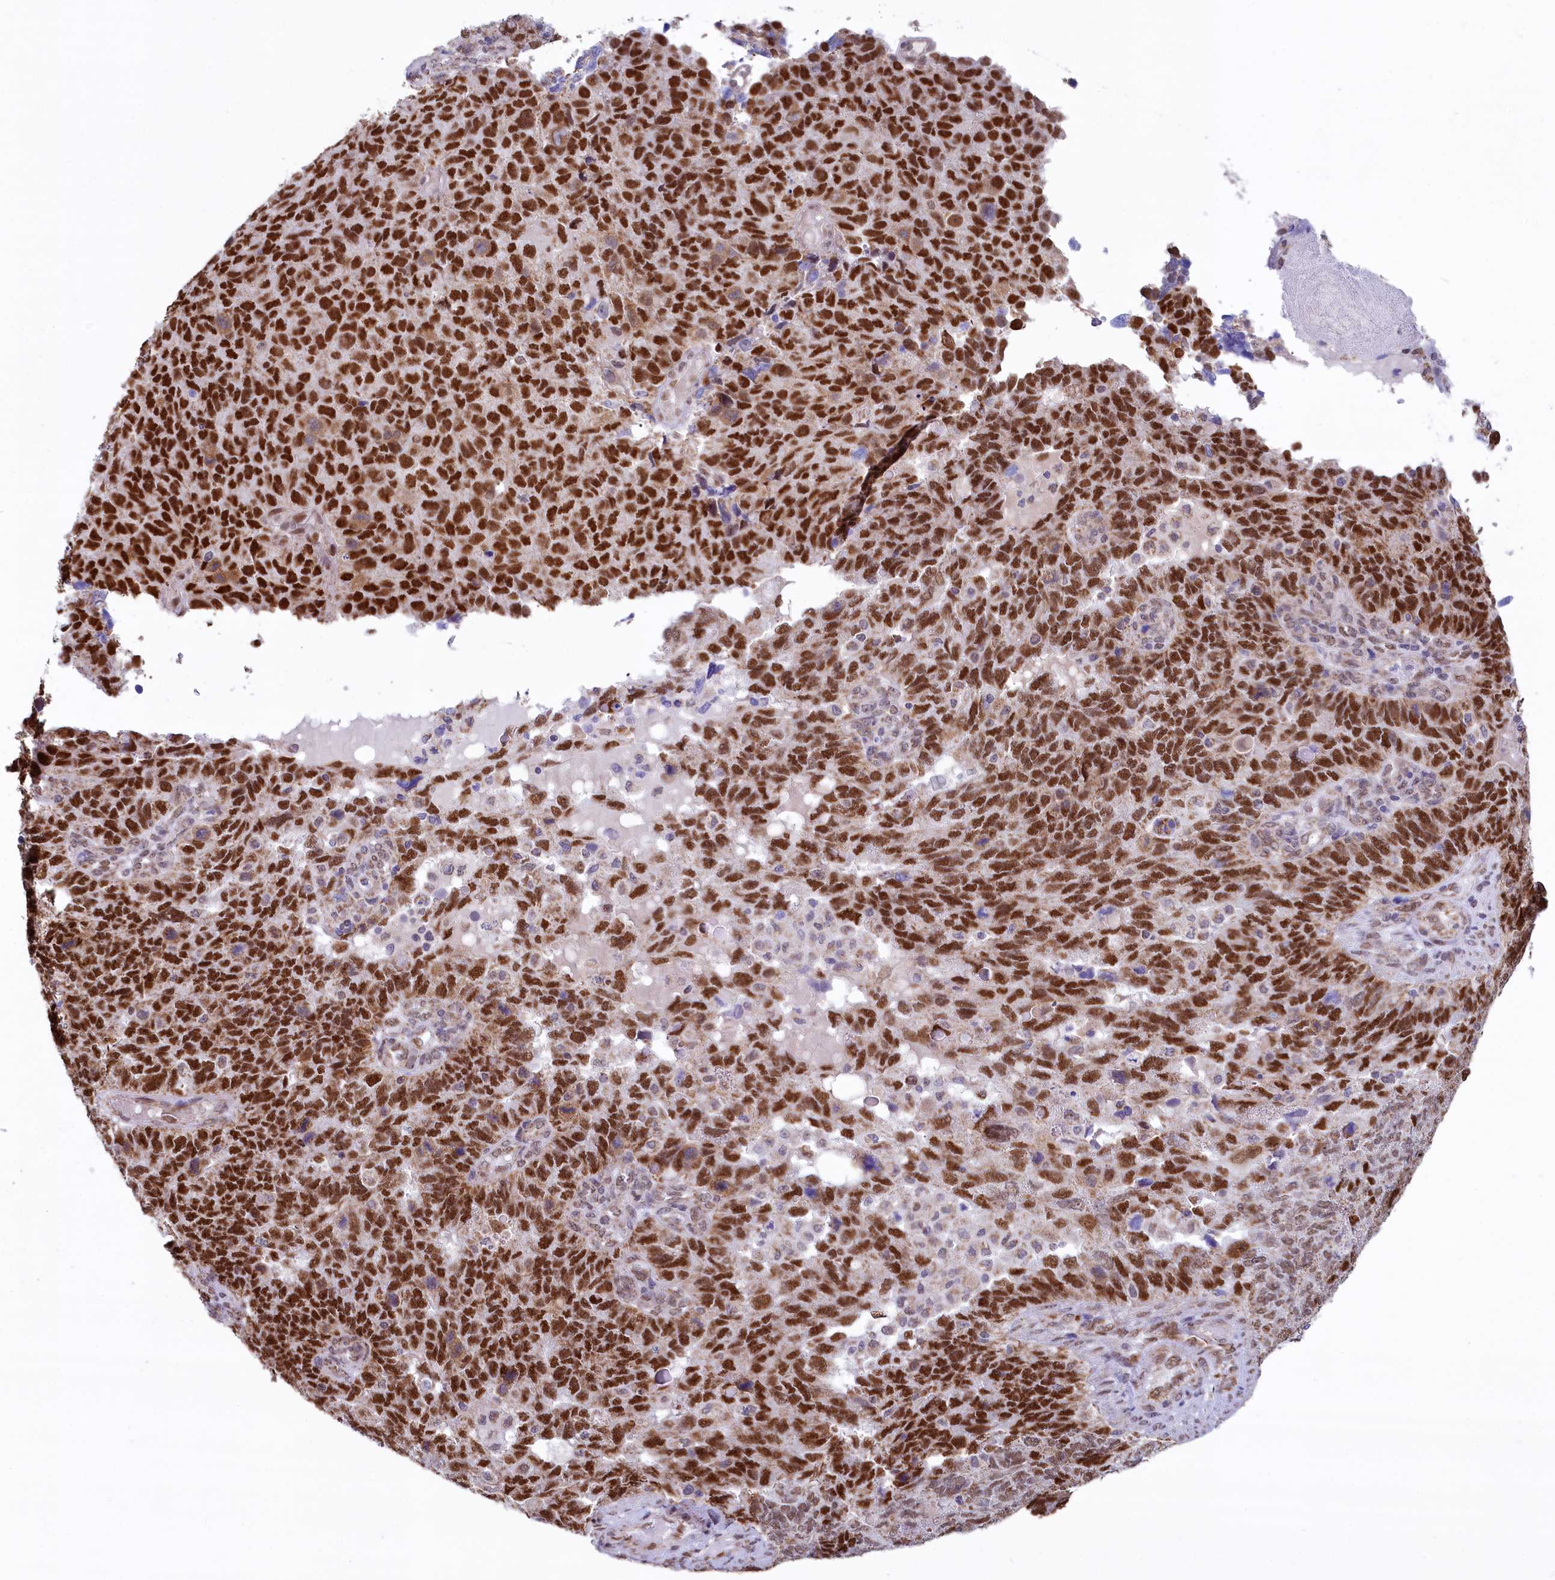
{"staining": {"intensity": "strong", "quantity": ">75%", "location": "nuclear"}, "tissue": "endometrial cancer", "cell_type": "Tumor cells", "image_type": "cancer", "snomed": [{"axis": "morphology", "description": "Adenocarcinoma, NOS"}, {"axis": "topography", "description": "Endometrium"}], "caption": "A histopathology image showing strong nuclear staining in approximately >75% of tumor cells in endometrial adenocarcinoma, as visualized by brown immunohistochemical staining.", "gene": "MORN3", "patient": {"sex": "female", "age": 66}}